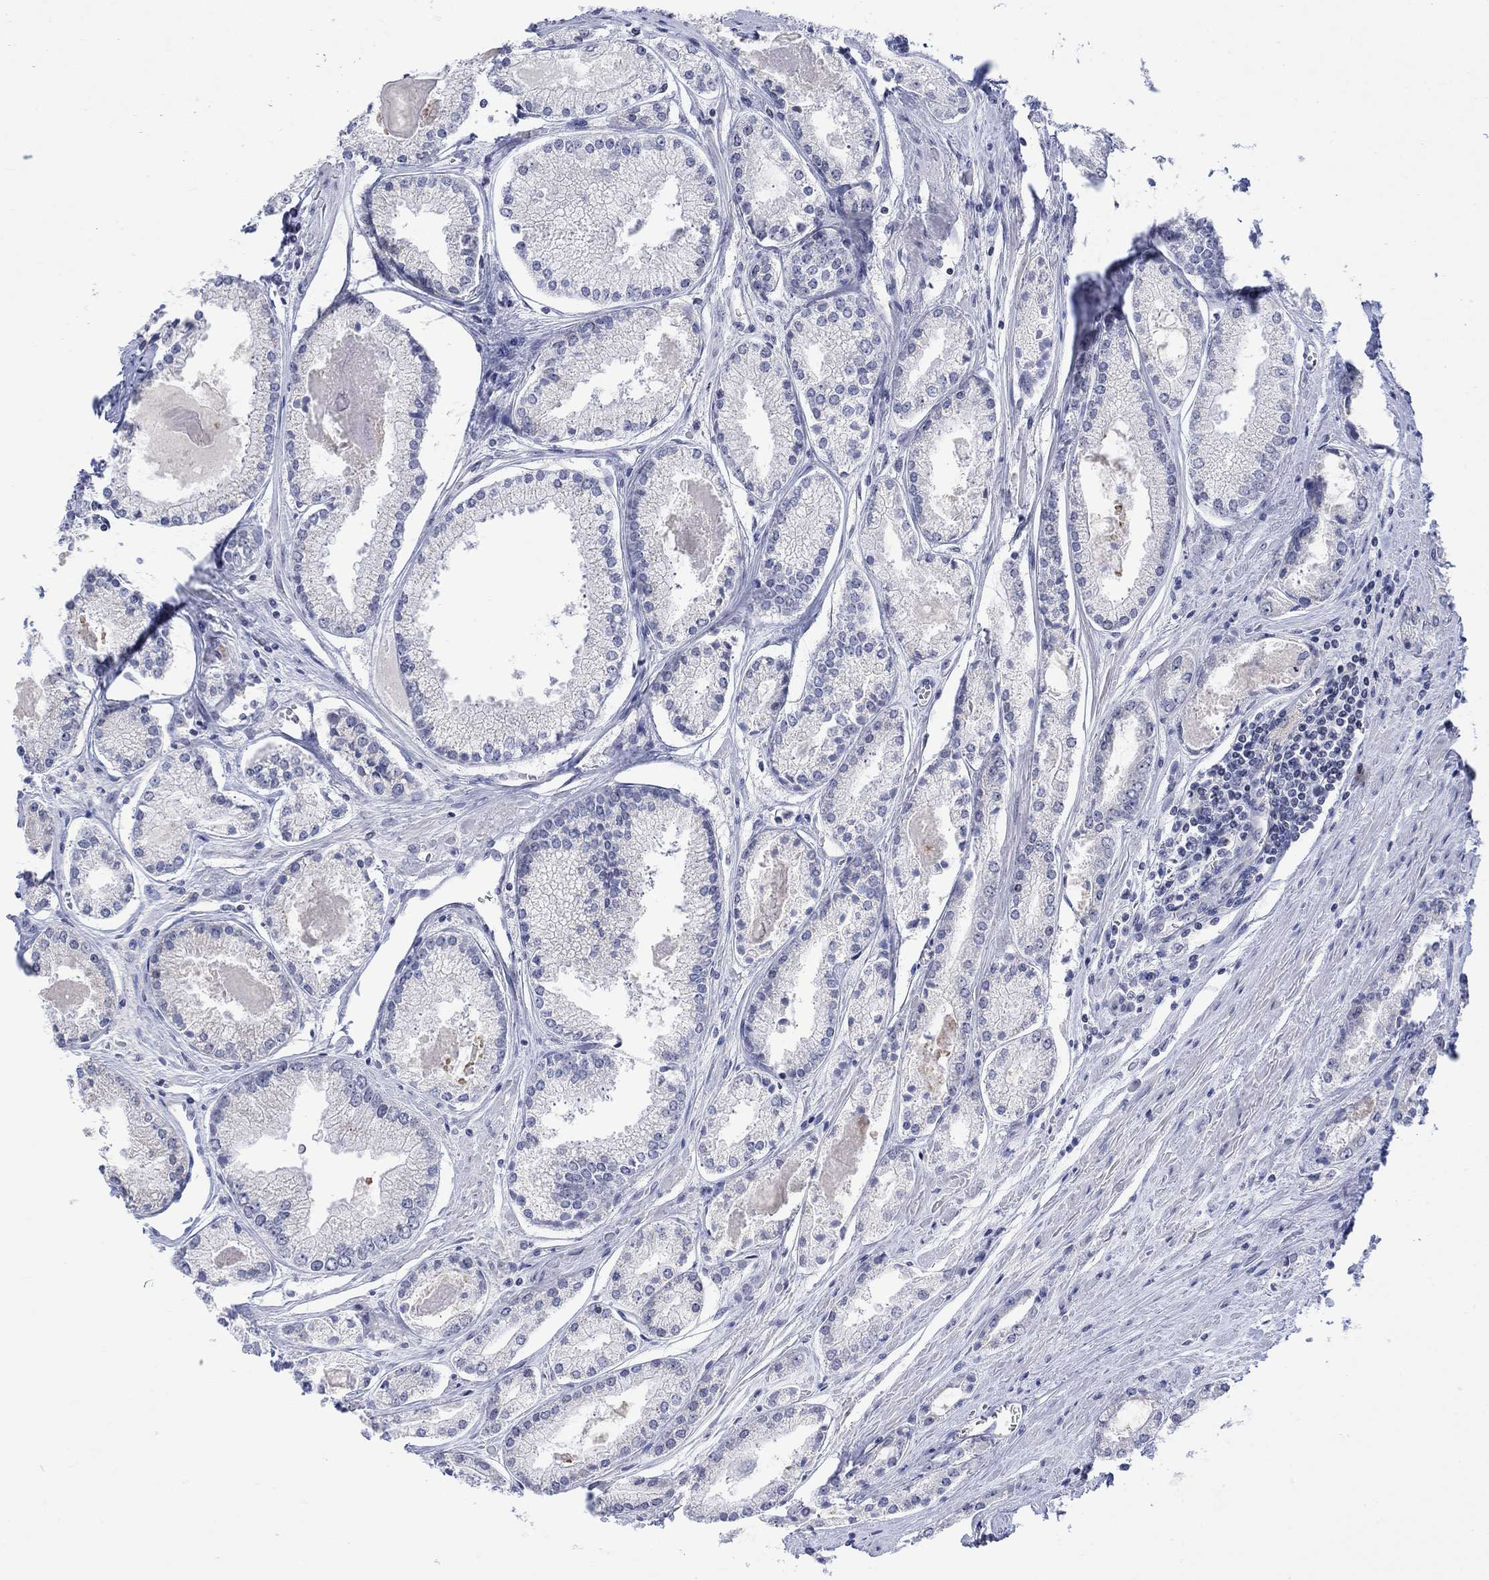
{"staining": {"intensity": "negative", "quantity": "none", "location": "none"}, "tissue": "prostate cancer", "cell_type": "Tumor cells", "image_type": "cancer", "snomed": [{"axis": "morphology", "description": "Adenocarcinoma, NOS"}, {"axis": "topography", "description": "Prostate"}], "caption": "This is an immunohistochemistry image of prostate cancer. There is no expression in tumor cells.", "gene": "DCX", "patient": {"sex": "male", "age": 72}}